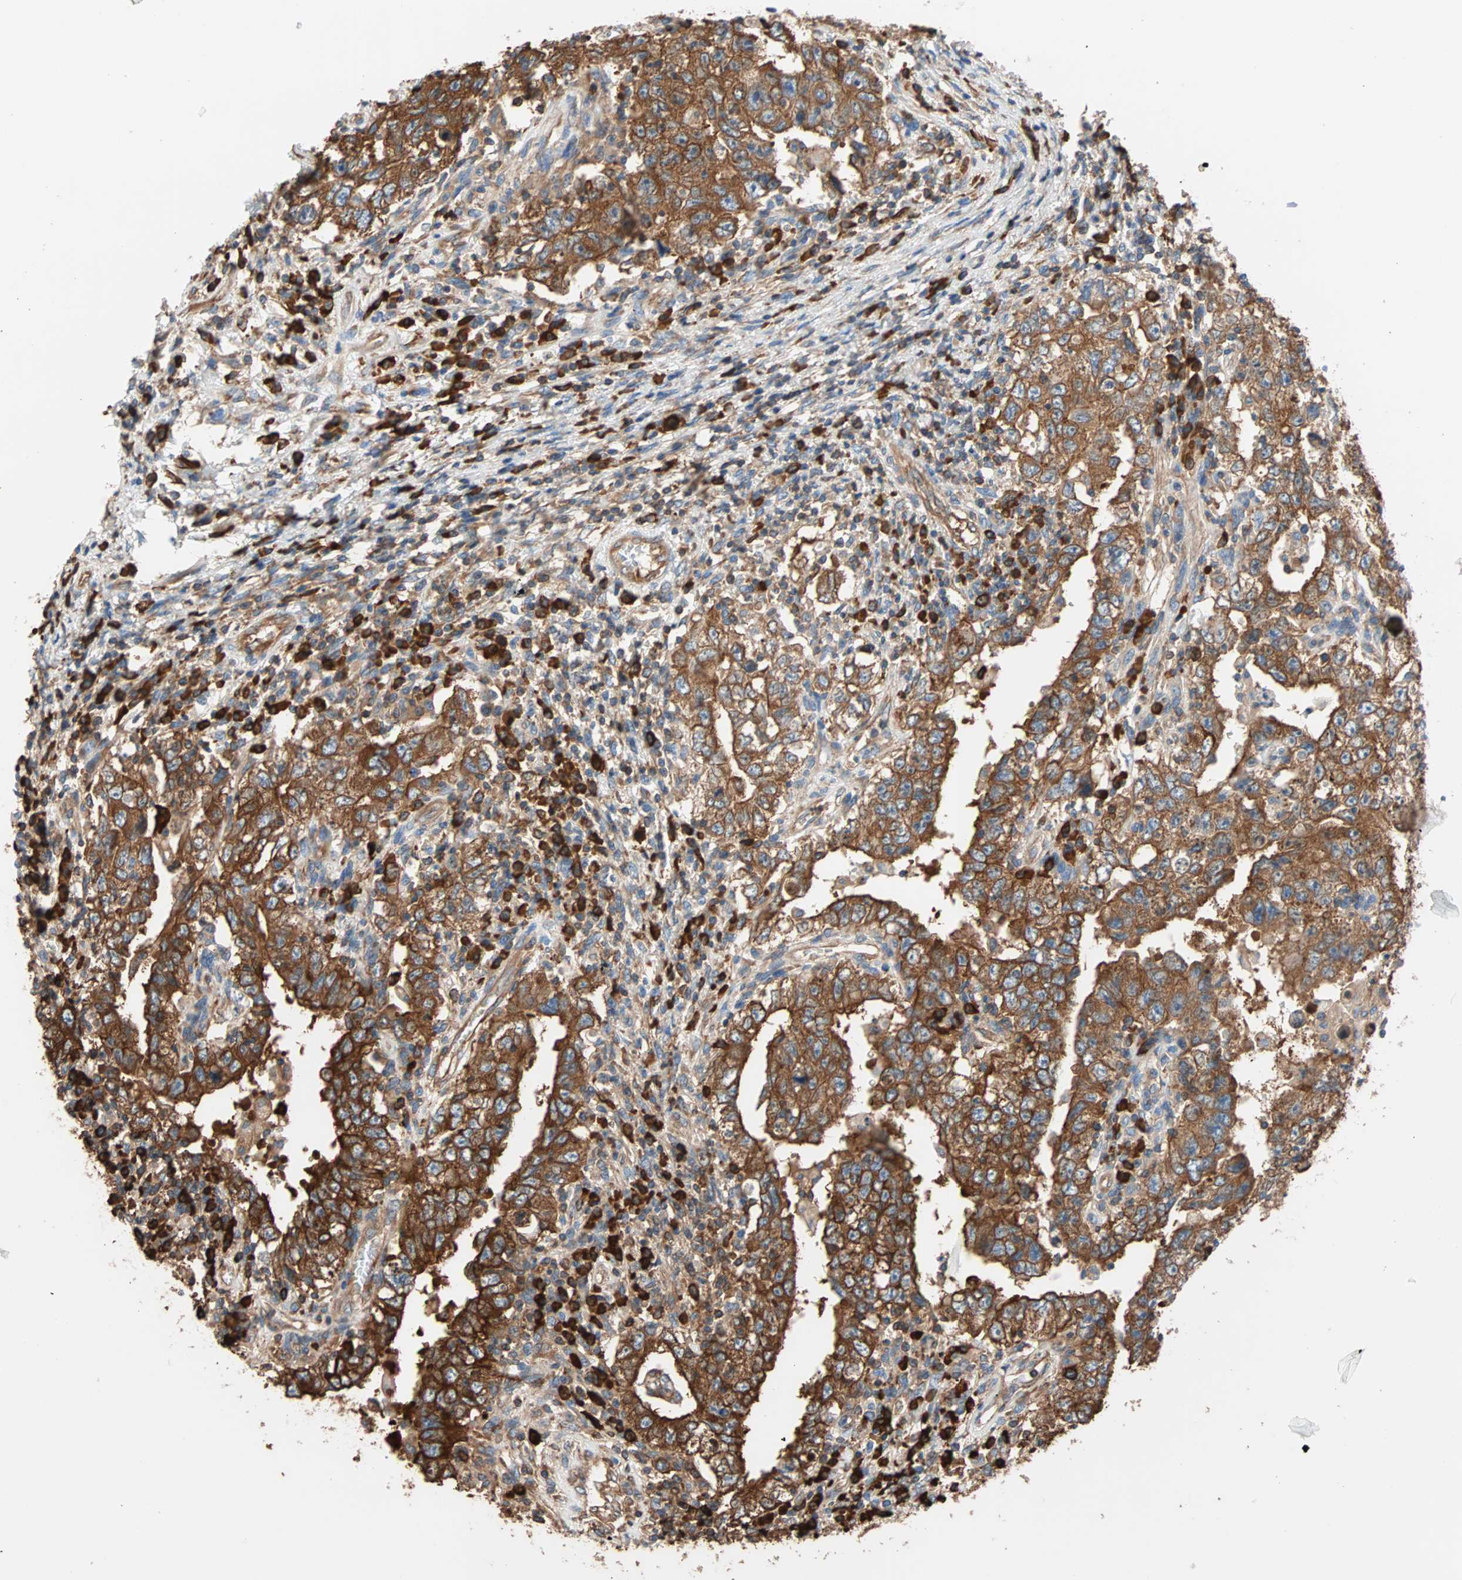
{"staining": {"intensity": "strong", "quantity": ">75%", "location": "cytoplasmic/membranous"}, "tissue": "testis cancer", "cell_type": "Tumor cells", "image_type": "cancer", "snomed": [{"axis": "morphology", "description": "Carcinoma, Embryonal, NOS"}, {"axis": "topography", "description": "Testis"}], "caption": "Human testis embryonal carcinoma stained with a protein marker reveals strong staining in tumor cells.", "gene": "EEF2", "patient": {"sex": "male", "age": 26}}